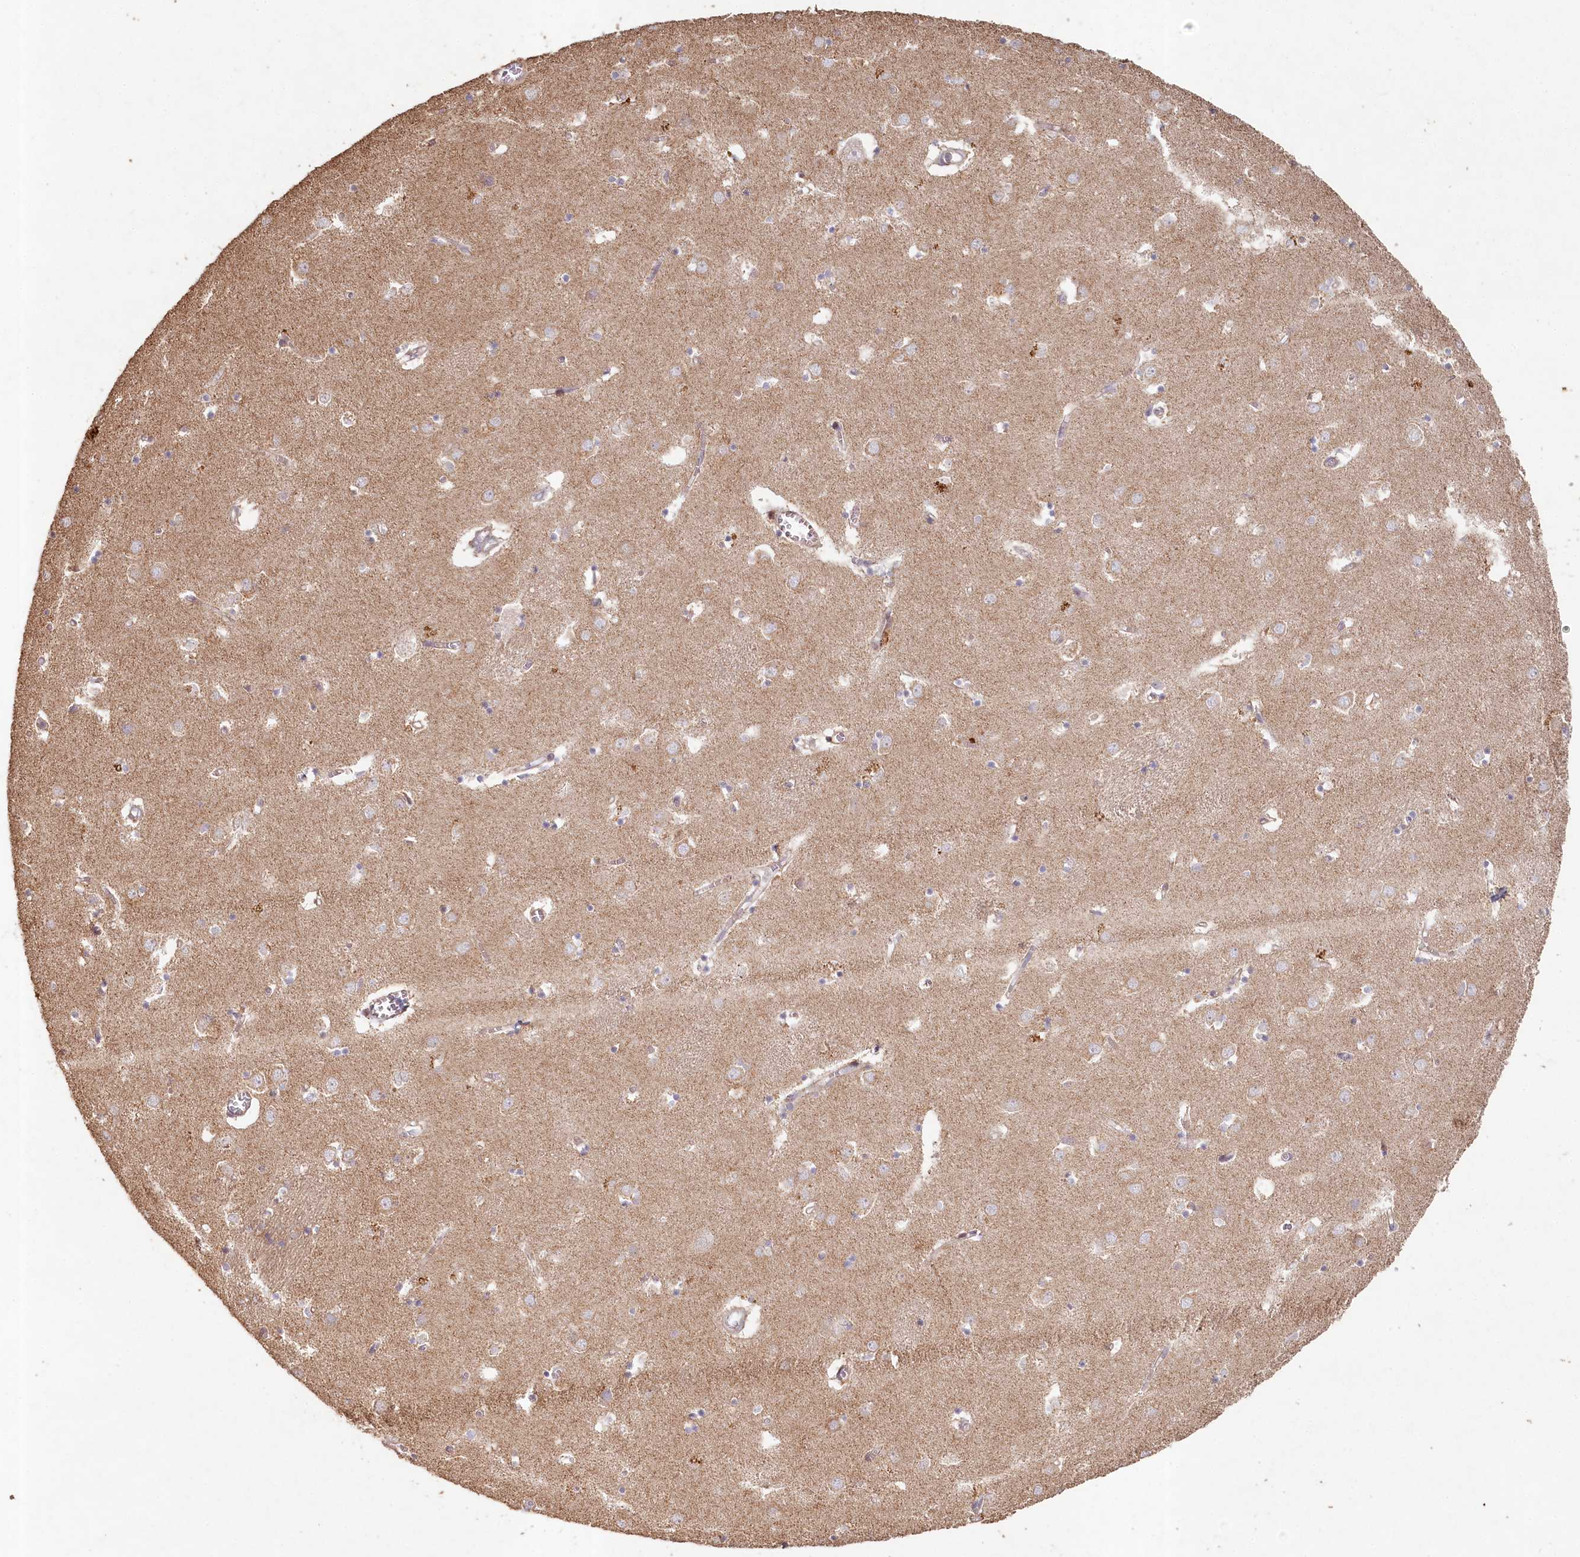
{"staining": {"intensity": "weak", "quantity": "<25%", "location": "cytoplasmic/membranous"}, "tissue": "caudate", "cell_type": "Glial cells", "image_type": "normal", "snomed": [{"axis": "morphology", "description": "Normal tissue, NOS"}, {"axis": "topography", "description": "Lateral ventricle wall"}], "caption": "Glial cells show no significant expression in benign caudate. (DAB IHC with hematoxylin counter stain).", "gene": "HAL", "patient": {"sex": "male", "age": 70}}